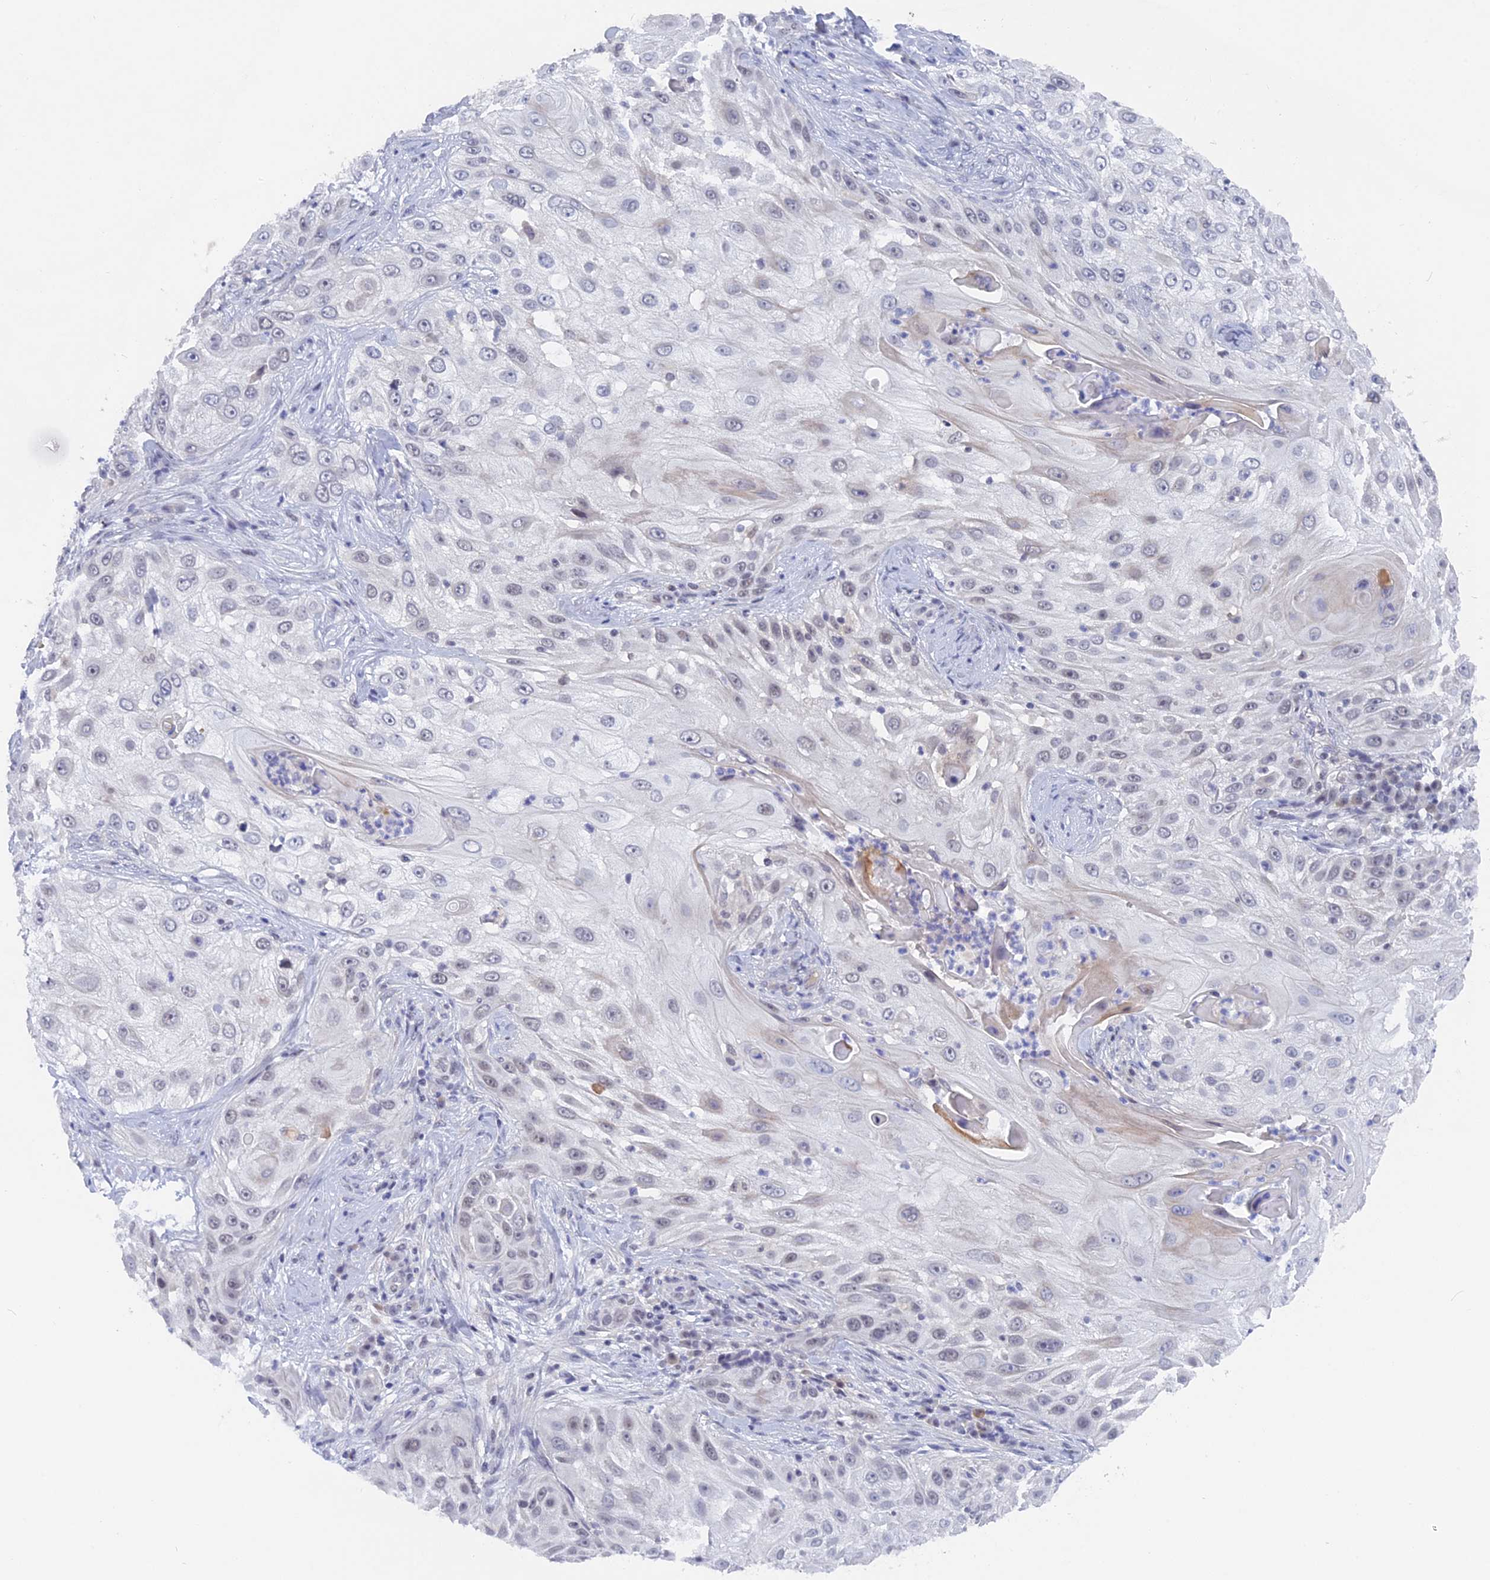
{"staining": {"intensity": "negative", "quantity": "none", "location": "none"}, "tissue": "skin cancer", "cell_type": "Tumor cells", "image_type": "cancer", "snomed": [{"axis": "morphology", "description": "Squamous cell carcinoma, NOS"}, {"axis": "topography", "description": "Skin"}], "caption": "Immunohistochemical staining of human squamous cell carcinoma (skin) exhibits no significant expression in tumor cells.", "gene": "BRD2", "patient": {"sex": "female", "age": 44}}